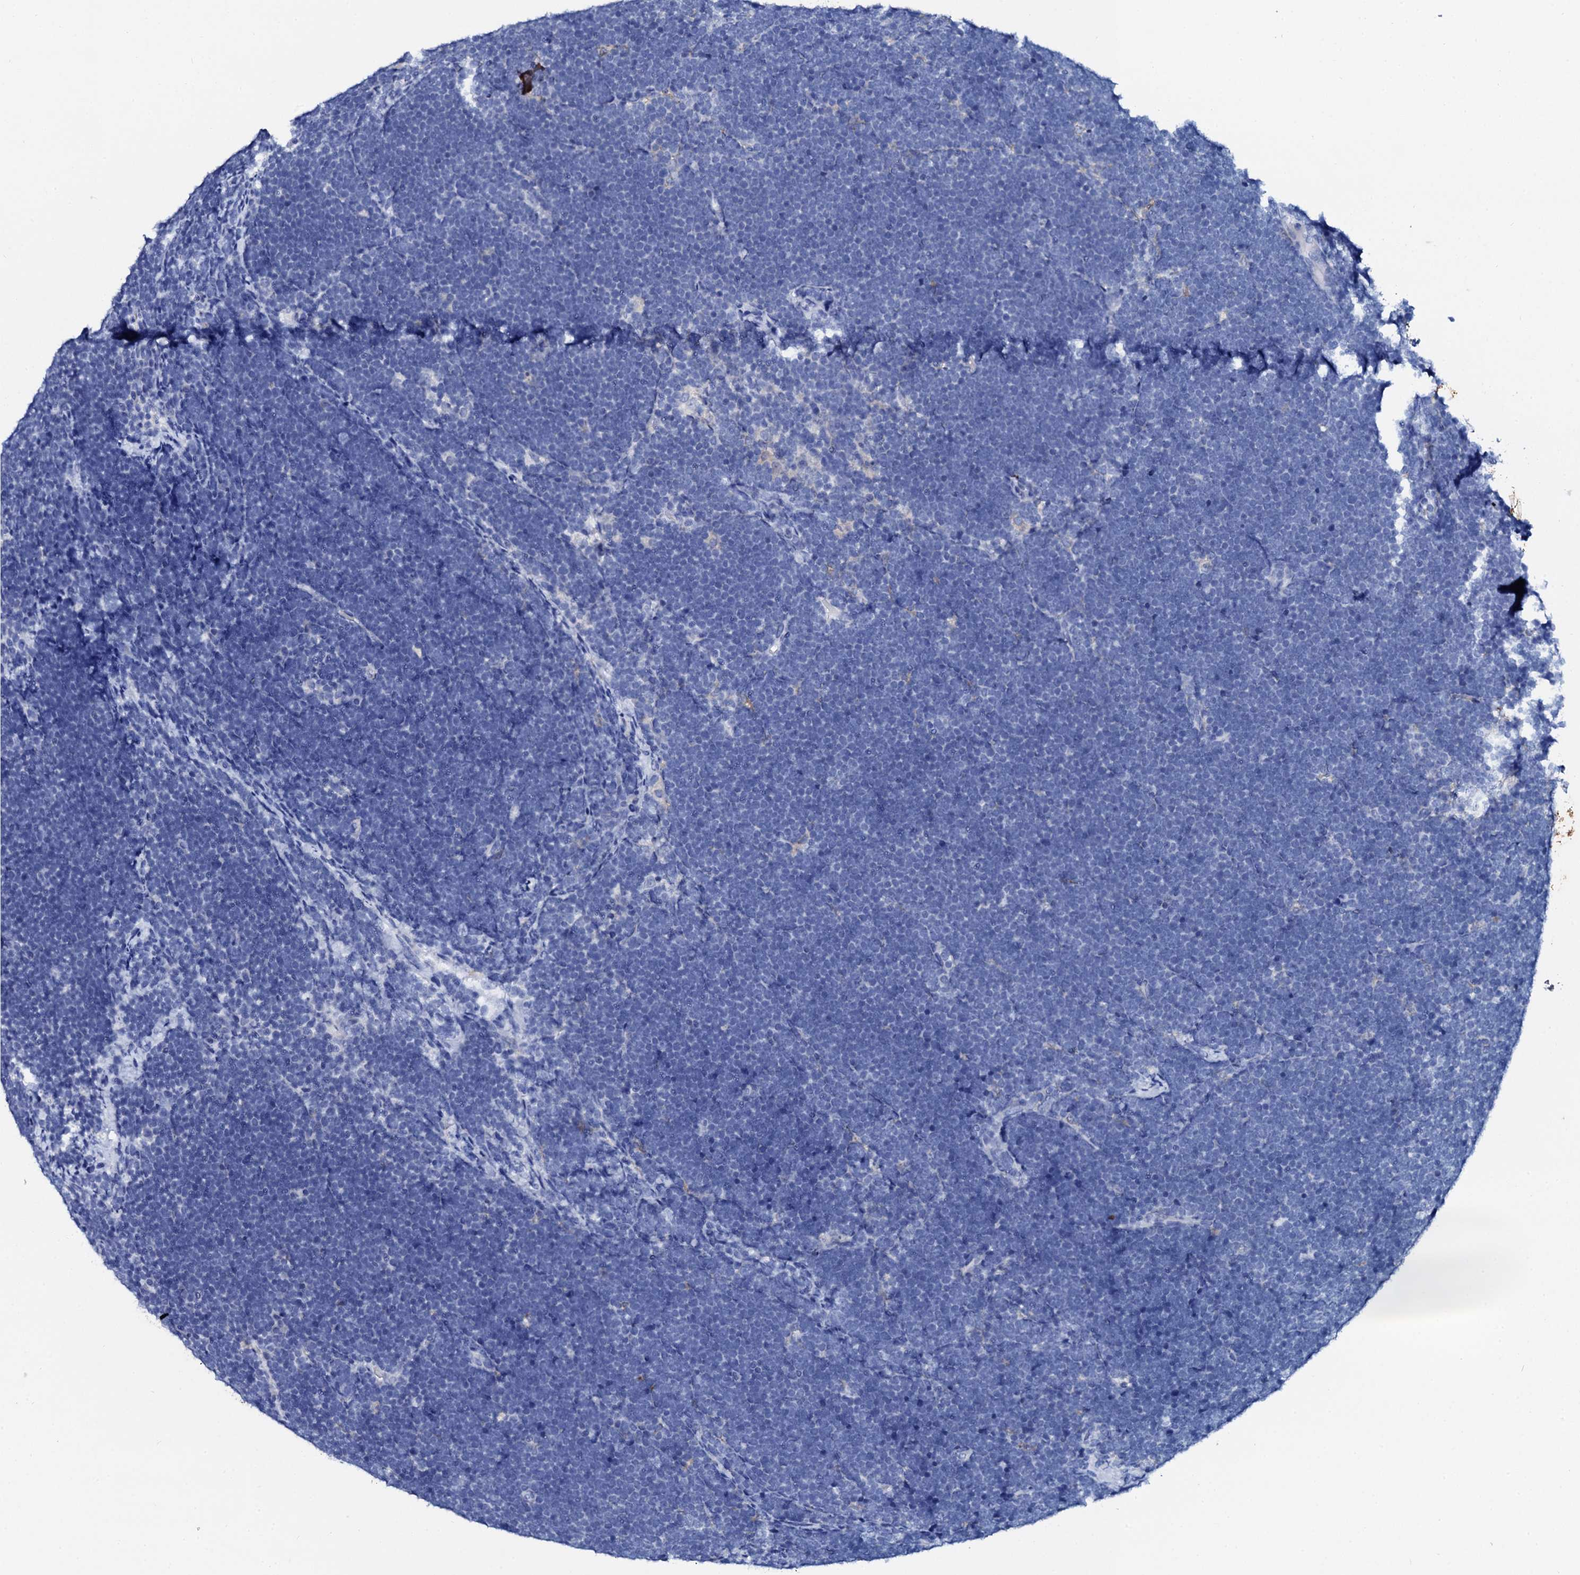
{"staining": {"intensity": "negative", "quantity": "none", "location": "none"}, "tissue": "lymphoma", "cell_type": "Tumor cells", "image_type": "cancer", "snomed": [{"axis": "morphology", "description": "Malignant lymphoma, non-Hodgkin's type, High grade"}, {"axis": "topography", "description": "Lymph node"}], "caption": "Immunohistochemistry photomicrograph of neoplastic tissue: malignant lymphoma, non-Hodgkin's type (high-grade) stained with DAB (3,3'-diaminobenzidine) exhibits no significant protein staining in tumor cells.", "gene": "GLB1L3", "patient": {"sex": "male", "age": 13}}